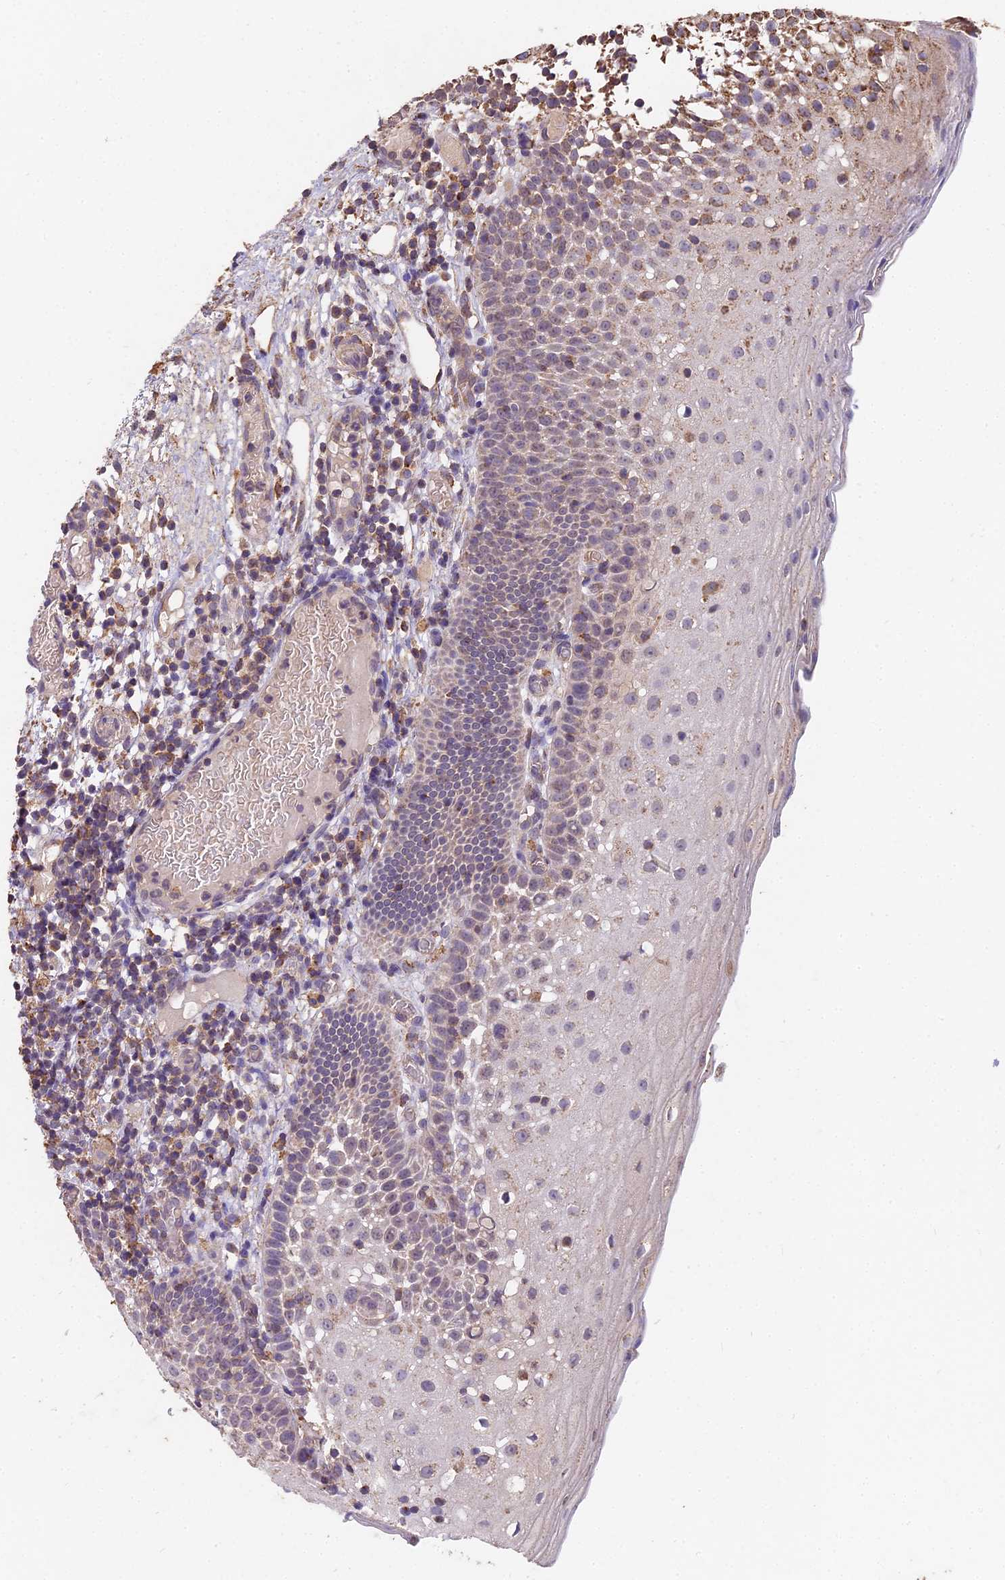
{"staining": {"intensity": "weak", "quantity": "<25%", "location": "cytoplasmic/membranous"}, "tissue": "oral mucosa", "cell_type": "Squamous epithelial cells", "image_type": "normal", "snomed": [{"axis": "morphology", "description": "Normal tissue, NOS"}, {"axis": "topography", "description": "Oral tissue"}], "caption": "IHC histopathology image of normal oral mucosa: human oral mucosa stained with DAB (3,3'-diaminobenzidine) demonstrates no significant protein positivity in squamous epithelial cells.", "gene": "CEMIP2", "patient": {"sex": "female", "age": 69}}